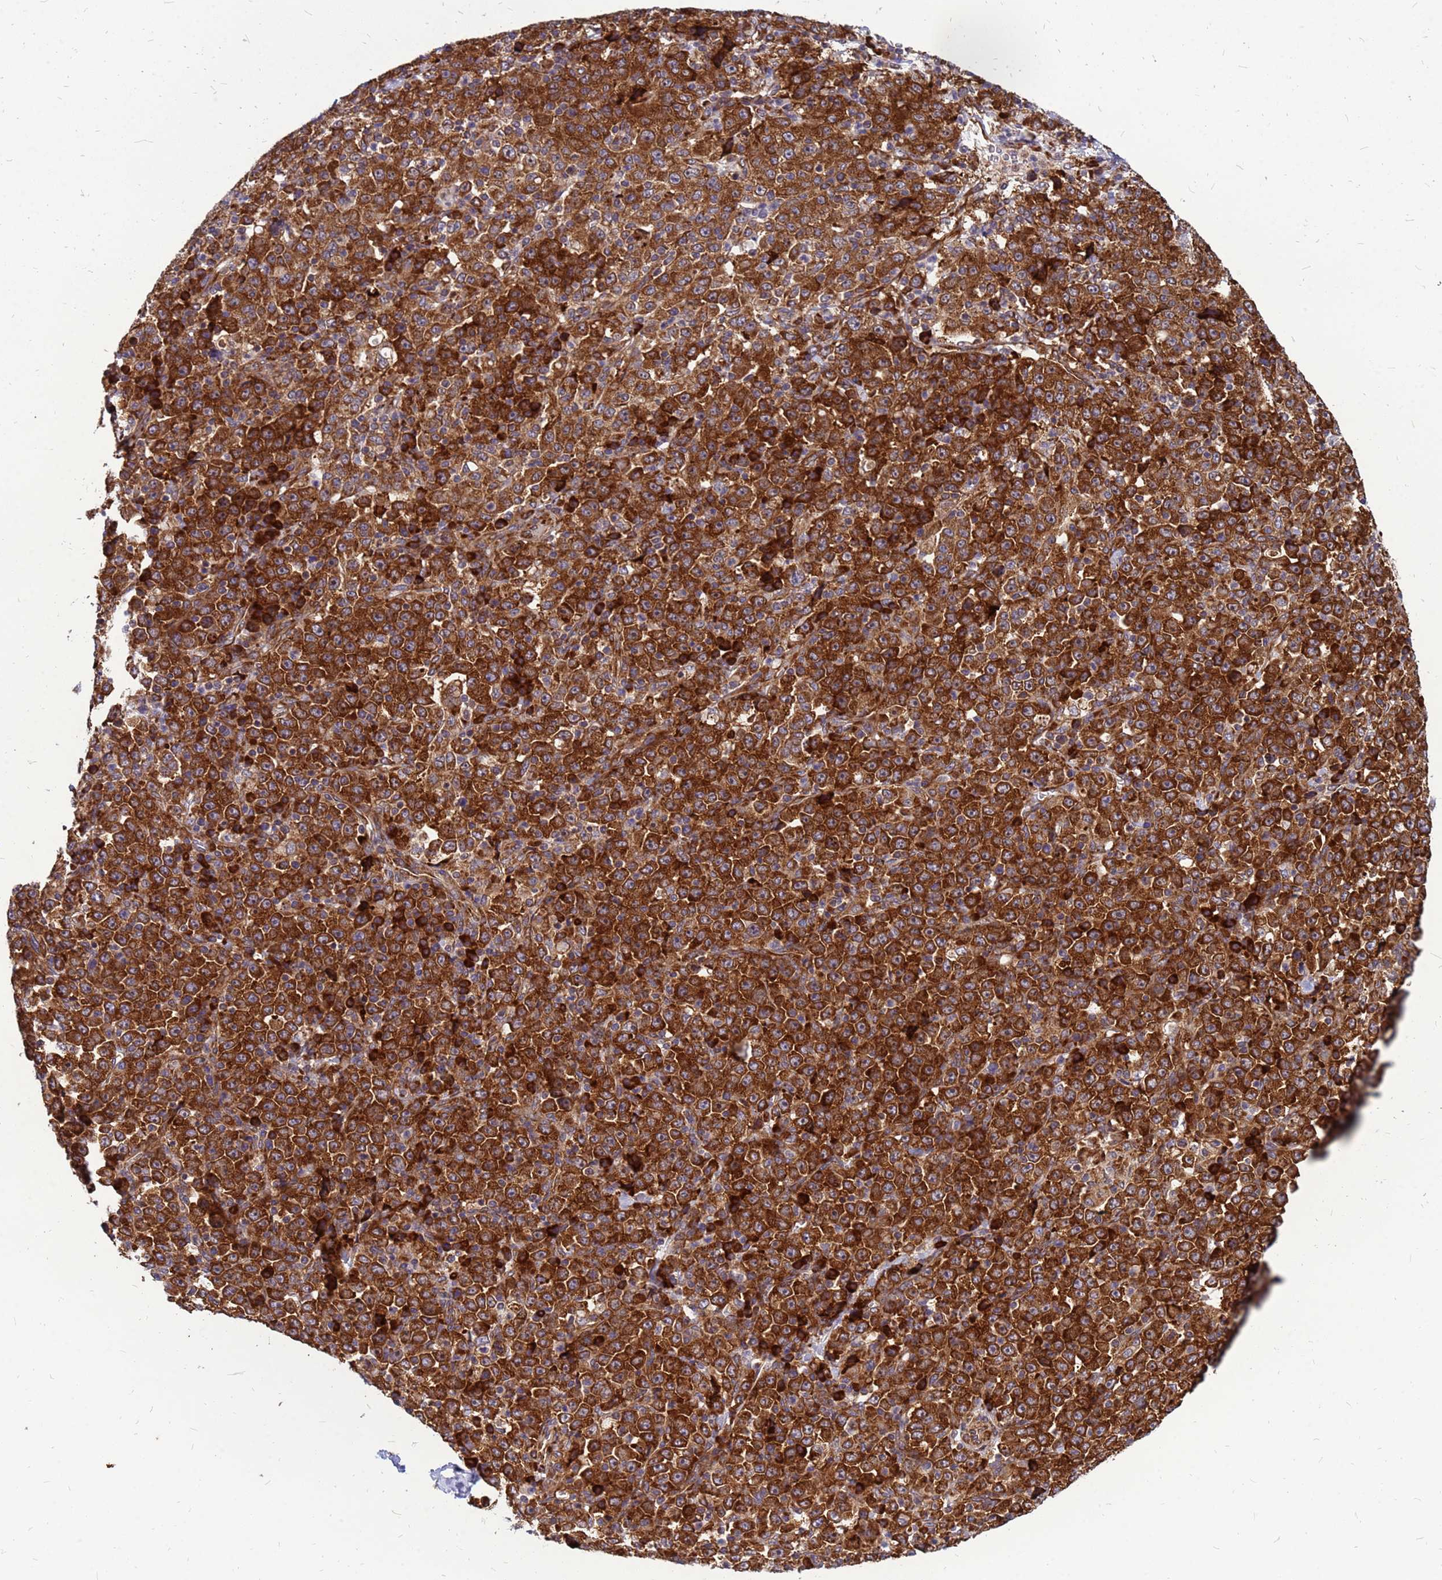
{"staining": {"intensity": "strong", "quantity": ">75%", "location": "cytoplasmic/membranous"}, "tissue": "stomach cancer", "cell_type": "Tumor cells", "image_type": "cancer", "snomed": [{"axis": "morphology", "description": "Normal tissue, NOS"}, {"axis": "morphology", "description": "Adenocarcinoma, NOS"}, {"axis": "topography", "description": "Stomach, upper"}, {"axis": "topography", "description": "Stomach"}], "caption": "Immunohistochemical staining of adenocarcinoma (stomach) exhibits high levels of strong cytoplasmic/membranous positivity in about >75% of tumor cells.", "gene": "RPL8", "patient": {"sex": "male", "age": 59}}